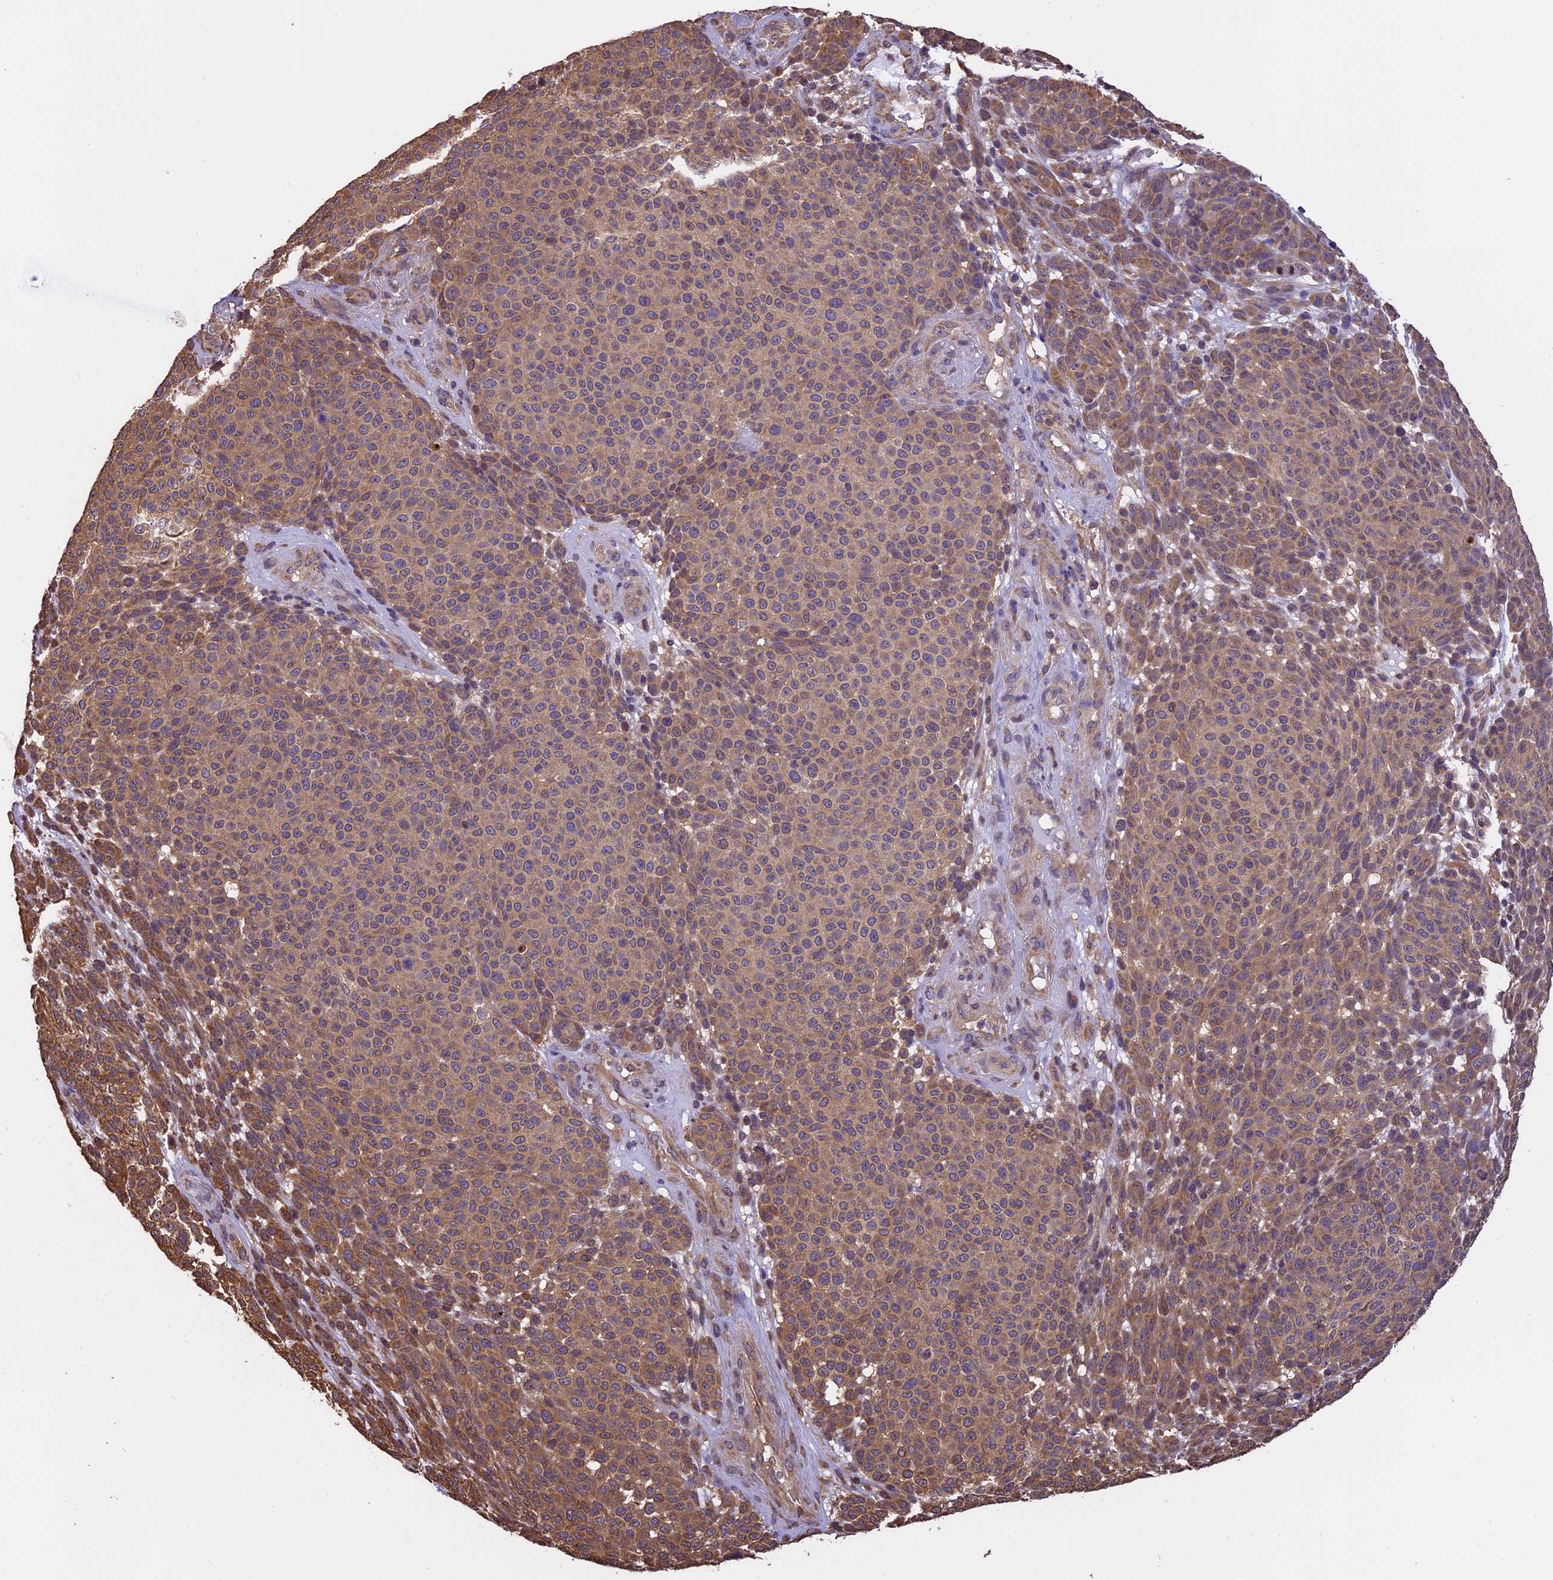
{"staining": {"intensity": "moderate", "quantity": ">75%", "location": "cytoplasmic/membranous"}, "tissue": "melanoma", "cell_type": "Tumor cells", "image_type": "cancer", "snomed": [{"axis": "morphology", "description": "Malignant melanoma, NOS"}, {"axis": "topography", "description": "Skin"}], "caption": "Protein staining of malignant melanoma tissue demonstrates moderate cytoplasmic/membranous expression in approximately >75% of tumor cells.", "gene": "CHMP2A", "patient": {"sex": "male", "age": 49}}